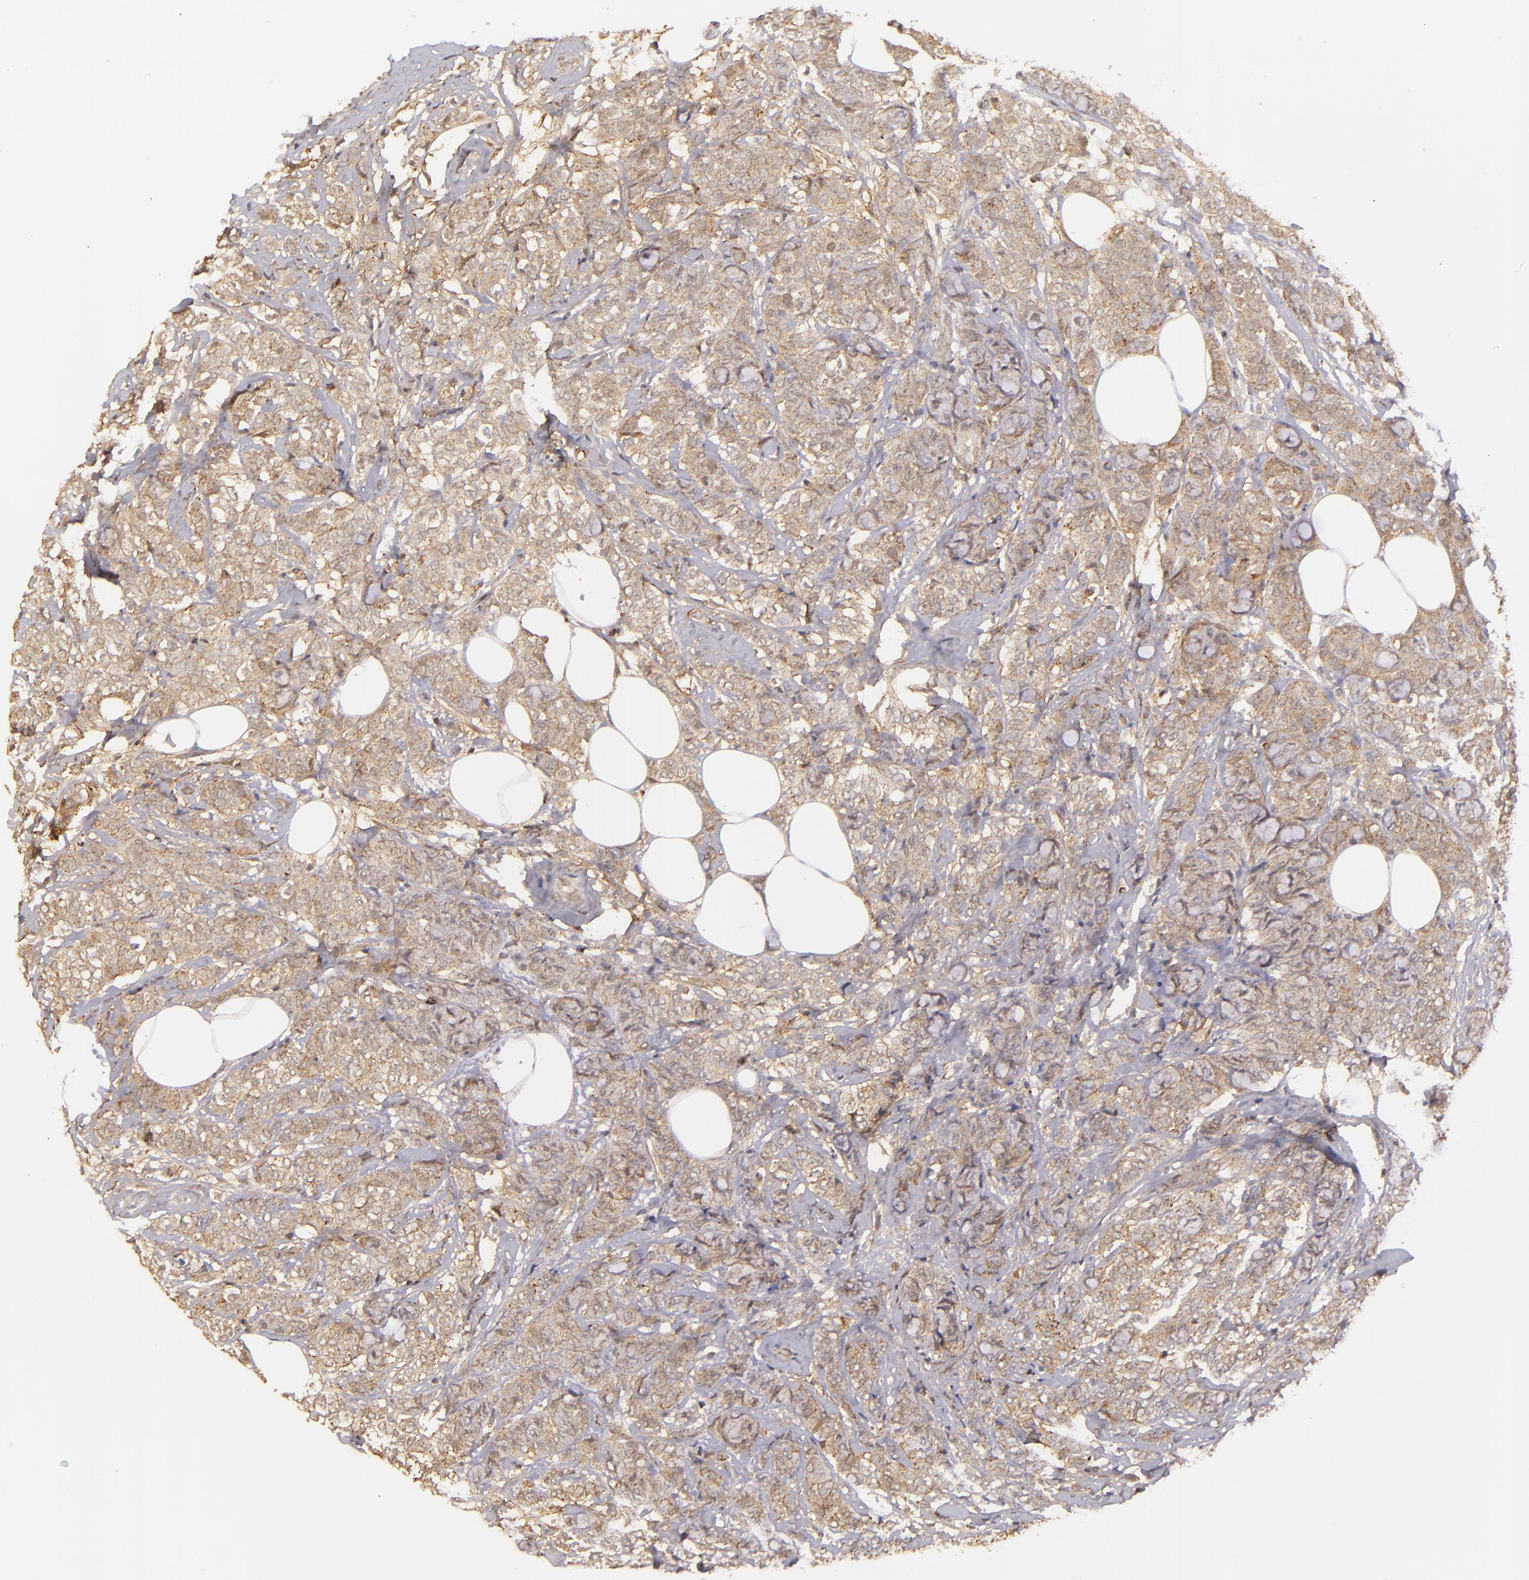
{"staining": {"intensity": "moderate", "quantity": ">75%", "location": "cytoplasmic/membranous"}, "tissue": "breast cancer", "cell_type": "Tumor cells", "image_type": "cancer", "snomed": [{"axis": "morphology", "description": "Lobular carcinoma"}, {"axis": "topography", "description": "Breast"}], "caption": "This is an image of immunohistochemistry (IHC) staining of breast cancer, which shows moderate expression in the cytoplasmic/membranous of tumor cells.", "gene": "ZFYVE1", "patient": {"sex": "female", "age": 60}}